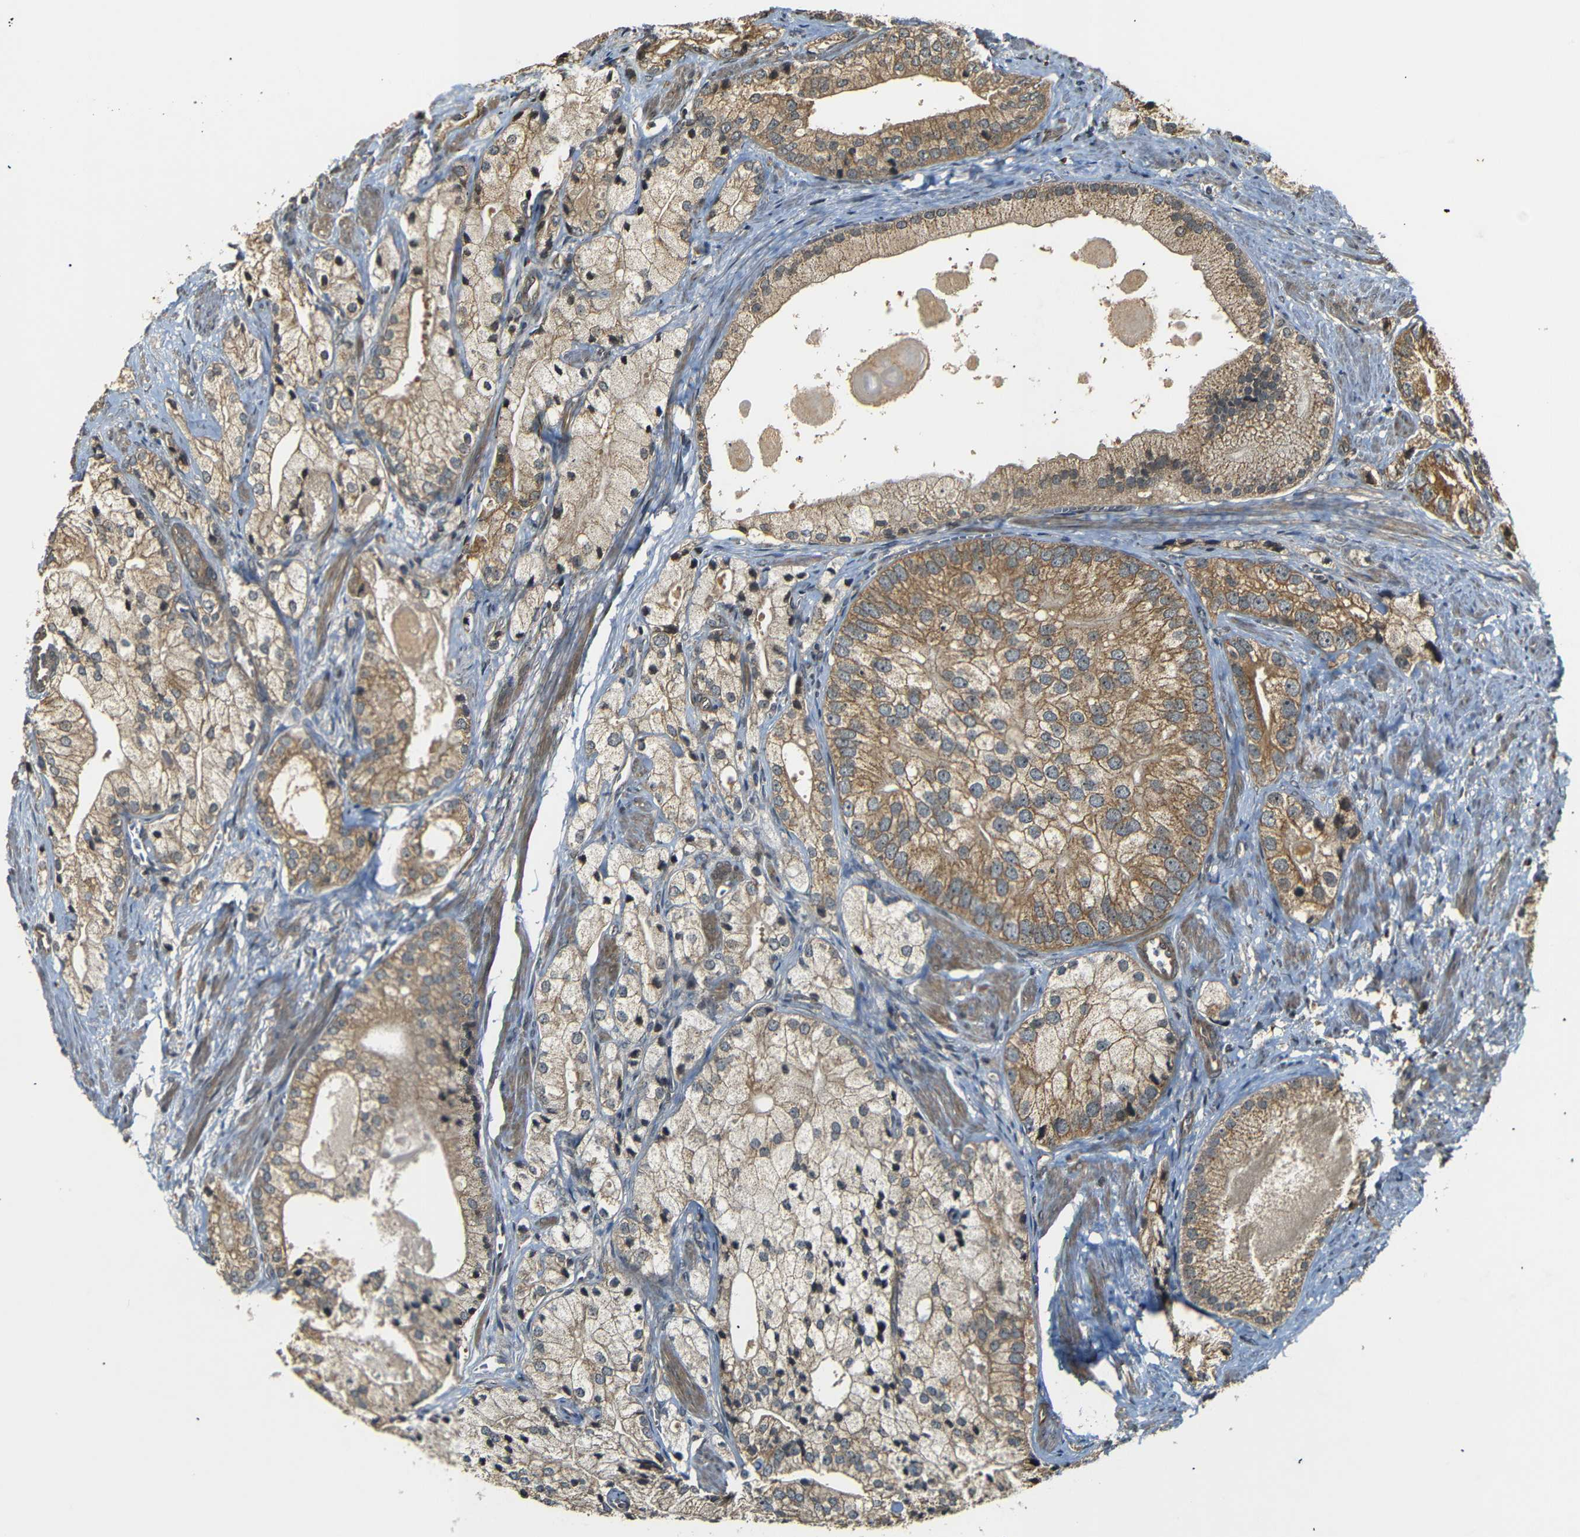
{"staining": {"intensity": "moderate", "quantity": ">75%", "location": "cytoplasmic/membranous"}, "tissue": "prostate cancer", "cell_type": "Tumor cells", "image_type": "cancer", "snomed": [{"axis": "morphology", "description": "Adenocarcinoma, Low grade"}, {"axis": "topography", "description": "Prostate"}], "caption": "A high-resolution micrograph shows immunohistochemistry (IHC) staining of prostate adenocarcinoma (low-grade), which shows moderate cytoplasmic/membranous expression in approximately >75% of tumor cells. Nuclei are stained in blue.", "gene": "TANK", "patient": {"sex": "male", "age": 69}}